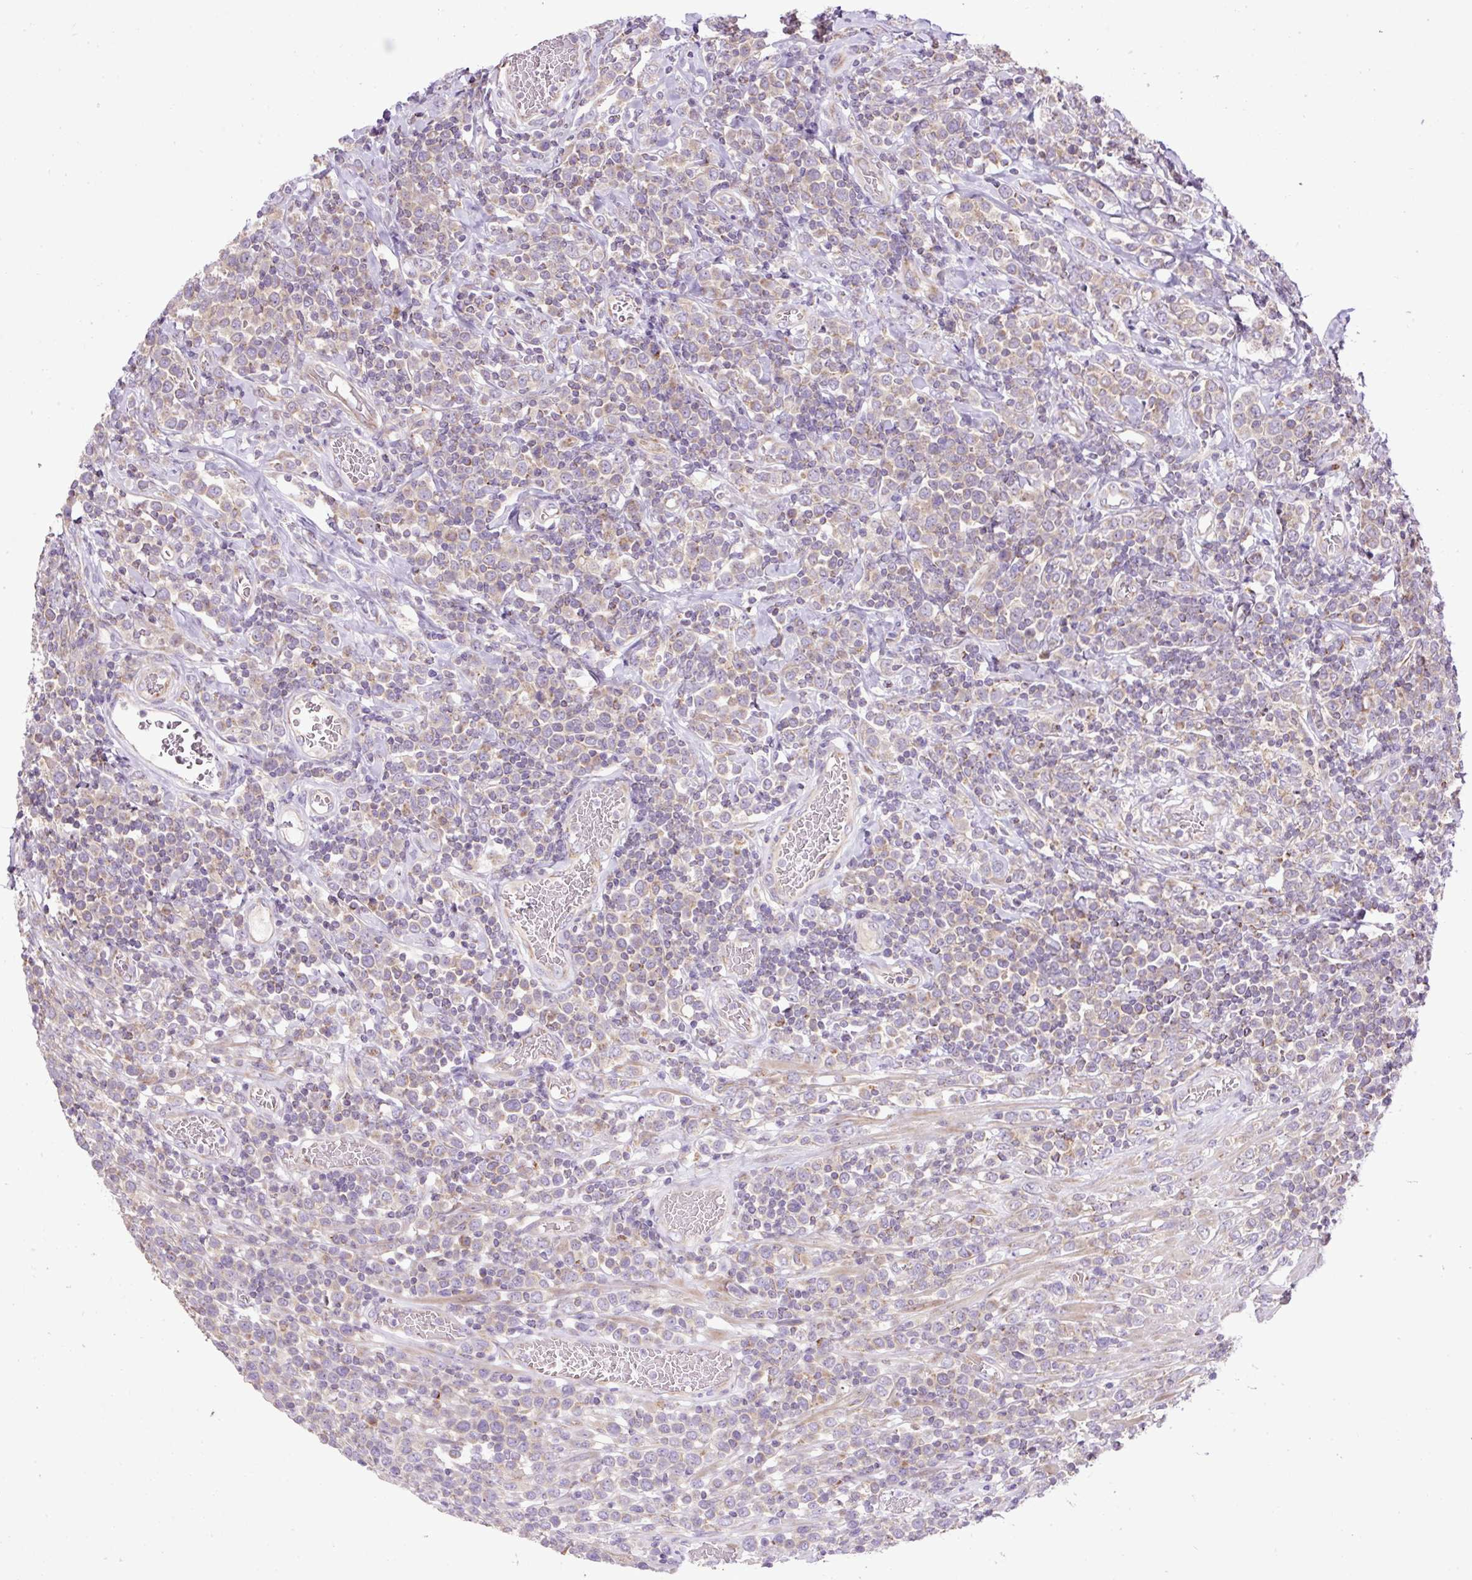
{"staining": {"intensity": "weak", "quantity": "25%-75%", "location": "cytoplasmic/membranous"}, "tissue": "lymphoma", "cell_type": "Tumor cells", "image_type": "cancer", "snomed": [{"axis": "morphology", "description": "Malignant lymphoma, non-Hodgkin's type, High grade"}, {"axis": "topography", "description": "Soft tissue"}], "caption": "Lymphoma stained with a protein marker reveals weak staining in tumor cells.", "gene": "ZNF547", "patient": {"sex": "female", "age": 56}}